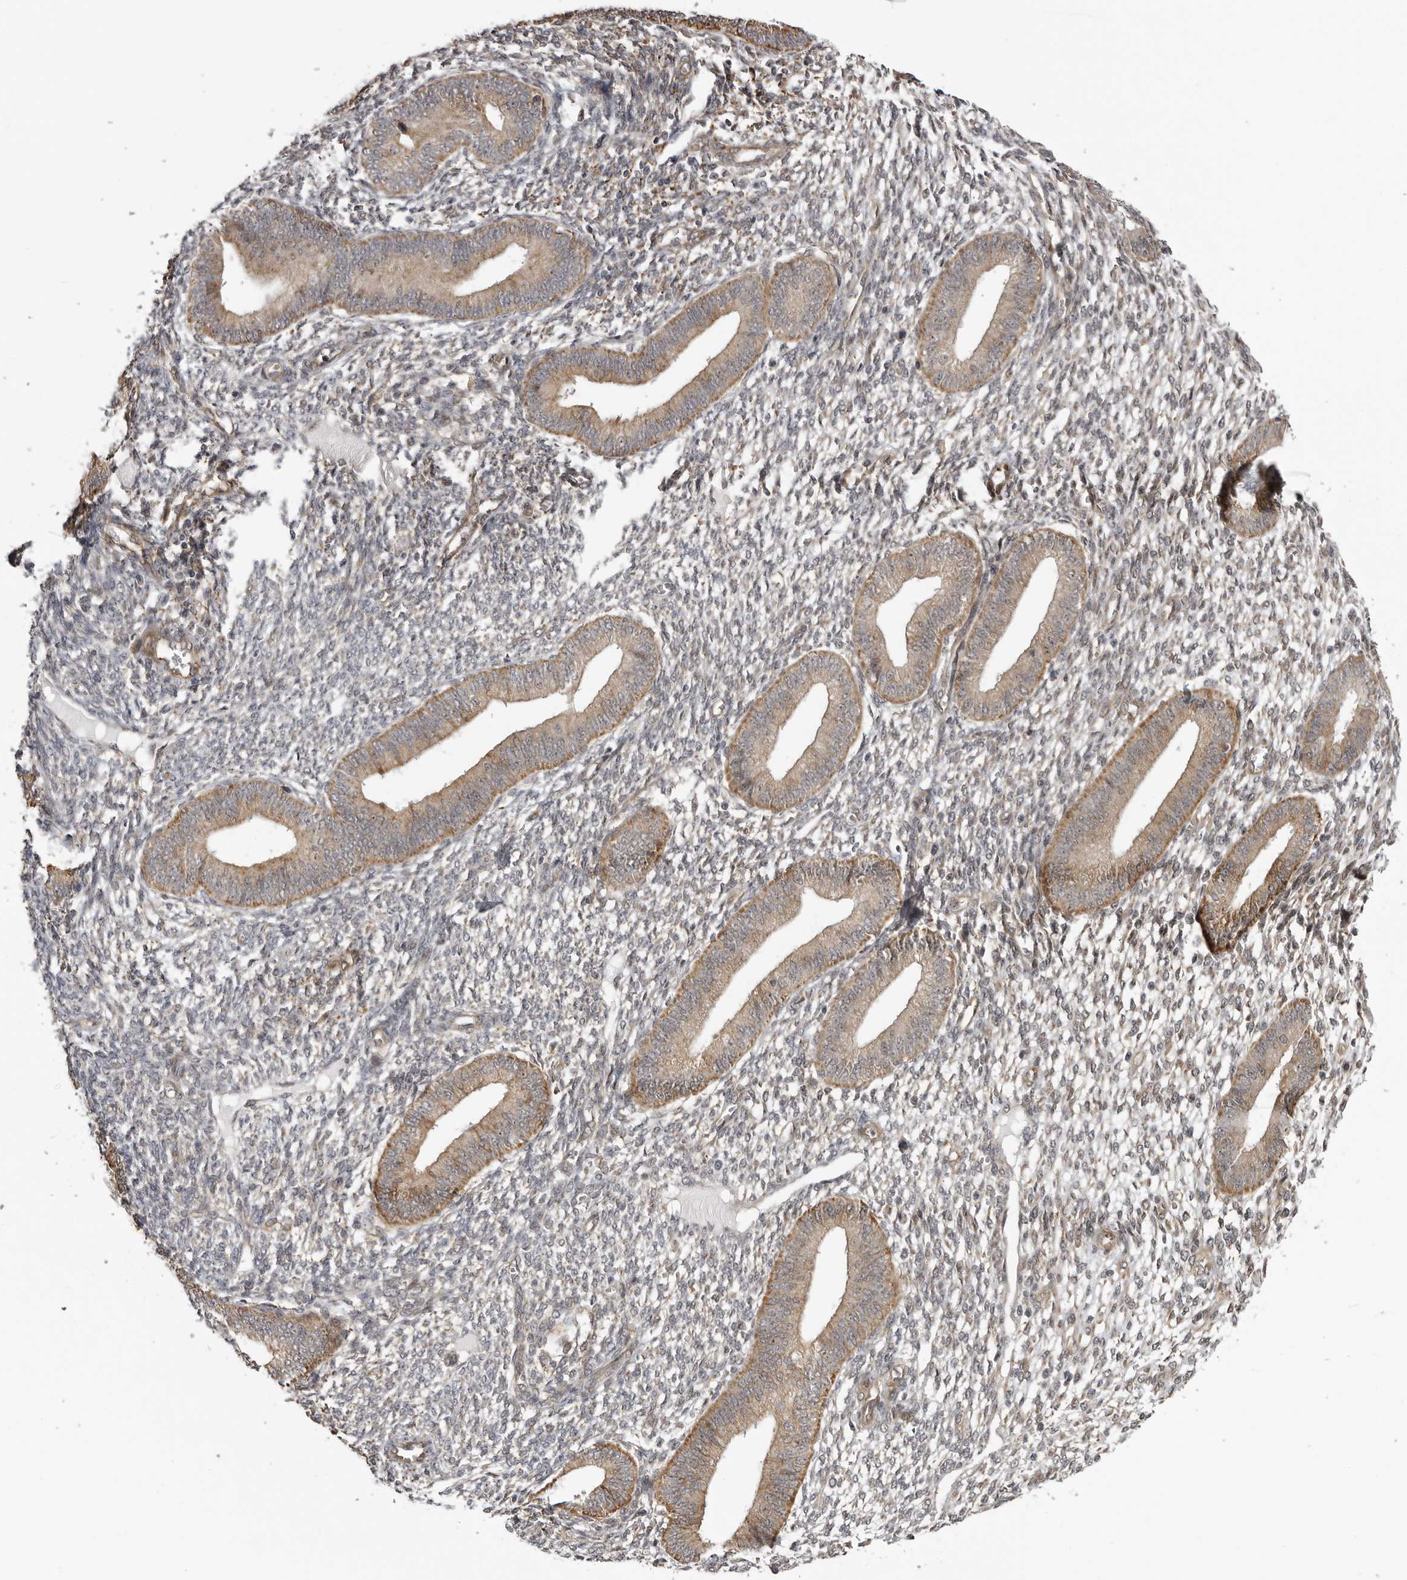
{"staining": {"intensity": "negative", "quantity": "none", "location": "none"}, "tissue": "endometrium", "cell_type": "Cells in endometrial stroma", "image_type": "normal", "snomed": [{"axis": "morphology", "description": "Normal tissue, NOS"}, {"axis": "topography", "description": "Endometrium"}], "caption": "Cells in endometrial stroma show no significant protein expression in normal endometrium. Brightfield microscopy of immunohistochemistry (IHC) stained with DAB (3,3'-diaminobenzidine) (brown) and hematoxylin (blue), captured at high magnification.", "gene": "DNAH14", "patient": {"sex": "female", "age": 46}}